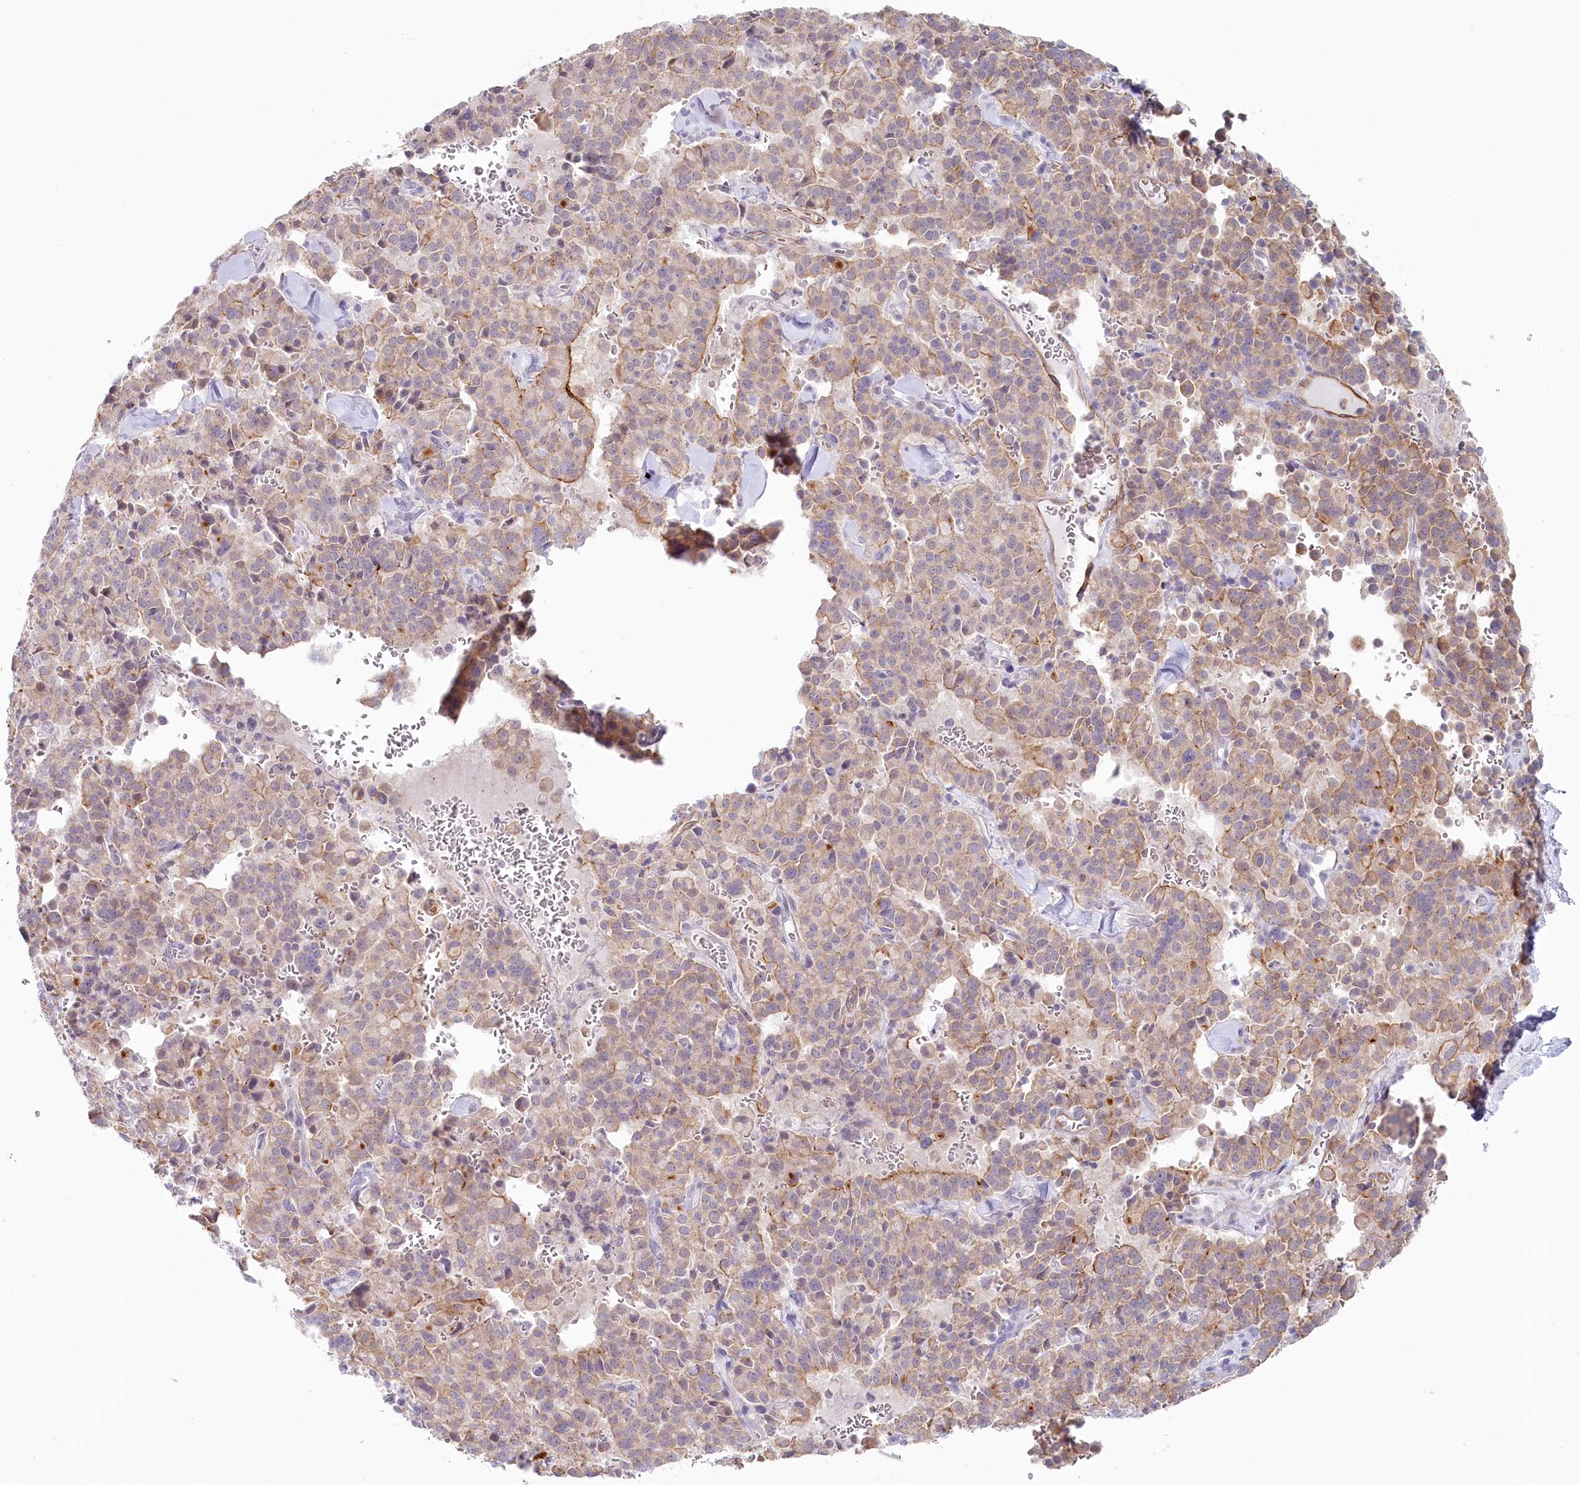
{"staining": {"intensity": "moderate", "quantity": ">75%", "location": "cytoplasmic/membranous"}, "tissue": "pancreatic cancer", "cell_type": "Tumor cells", "image_type": "cancer", "snomed": [{"axis": "morphology", "description": "Adenocarcinoma, NOS"}, {"axis": "topography", "description": "Pancreas"}], "caption": "Adenocarcinoma (pancreatic) stained with a brown dye displays moderate cytoplasmic/membranous positive expression in about >75% of tumor cells.", "gene": "ABHD8", "patient": {"sex": "male", "age": 65}}